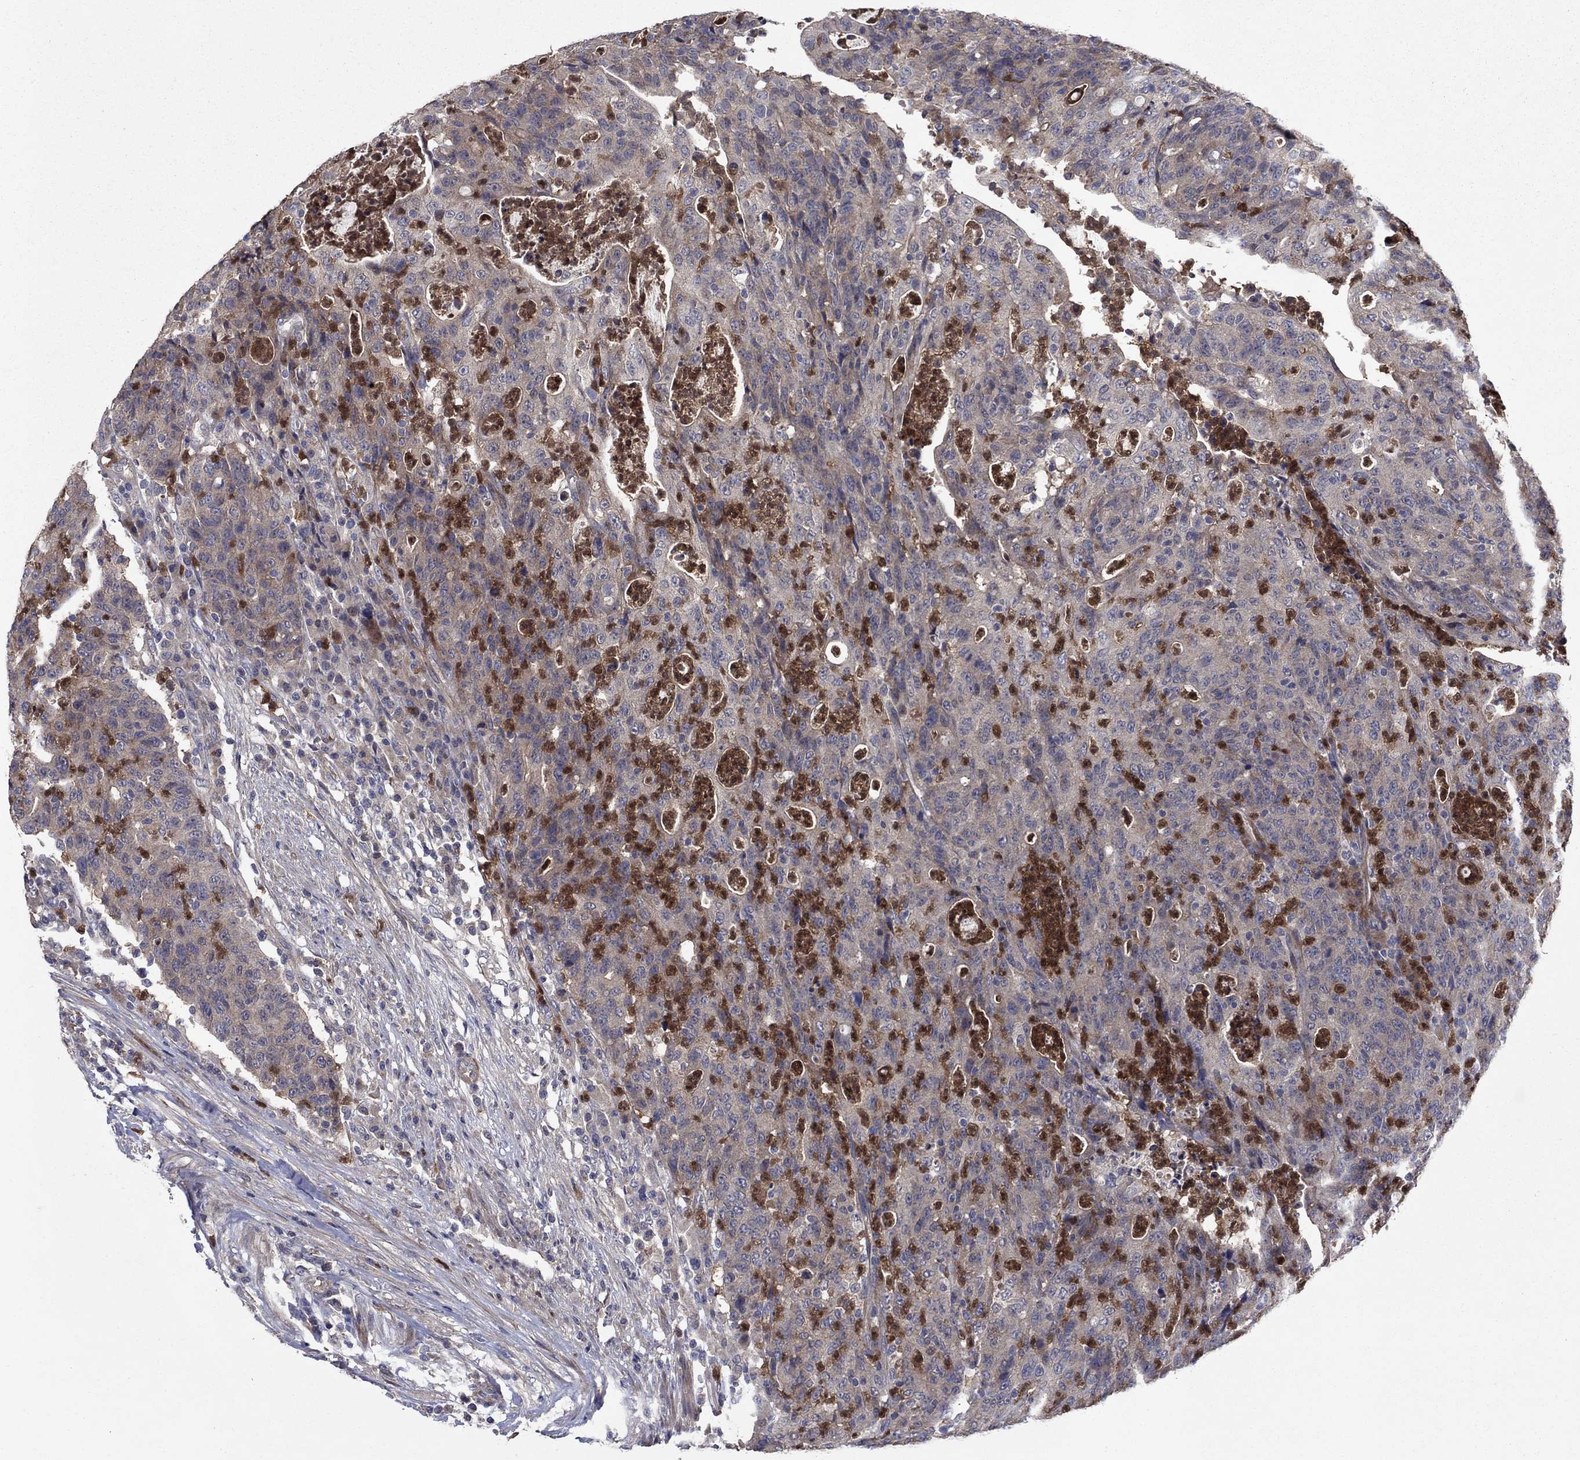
{"staining": {"intensity": "weak", "quantity": "25%-75%", "location": "cytoplasmic/membranous"}, "tissue": "colorectal cancer", "cell_type": "Tumor cells", "image_type": "cancer", "snomed": [{"axis": "morphology", "description": "Adenocarcinoma, NOS"}, {"axis": "topography", "description": "Colon"}], "caption": "A high-resolution micrograph shows immunohistochemistry staining of colorectal cancer, which exhibits weak cytoplasmic/membranous positivity in about 25%-75% of tumor cells.", "gene": "MSRB1", "patient": {"sex": "male", "age": 70}}